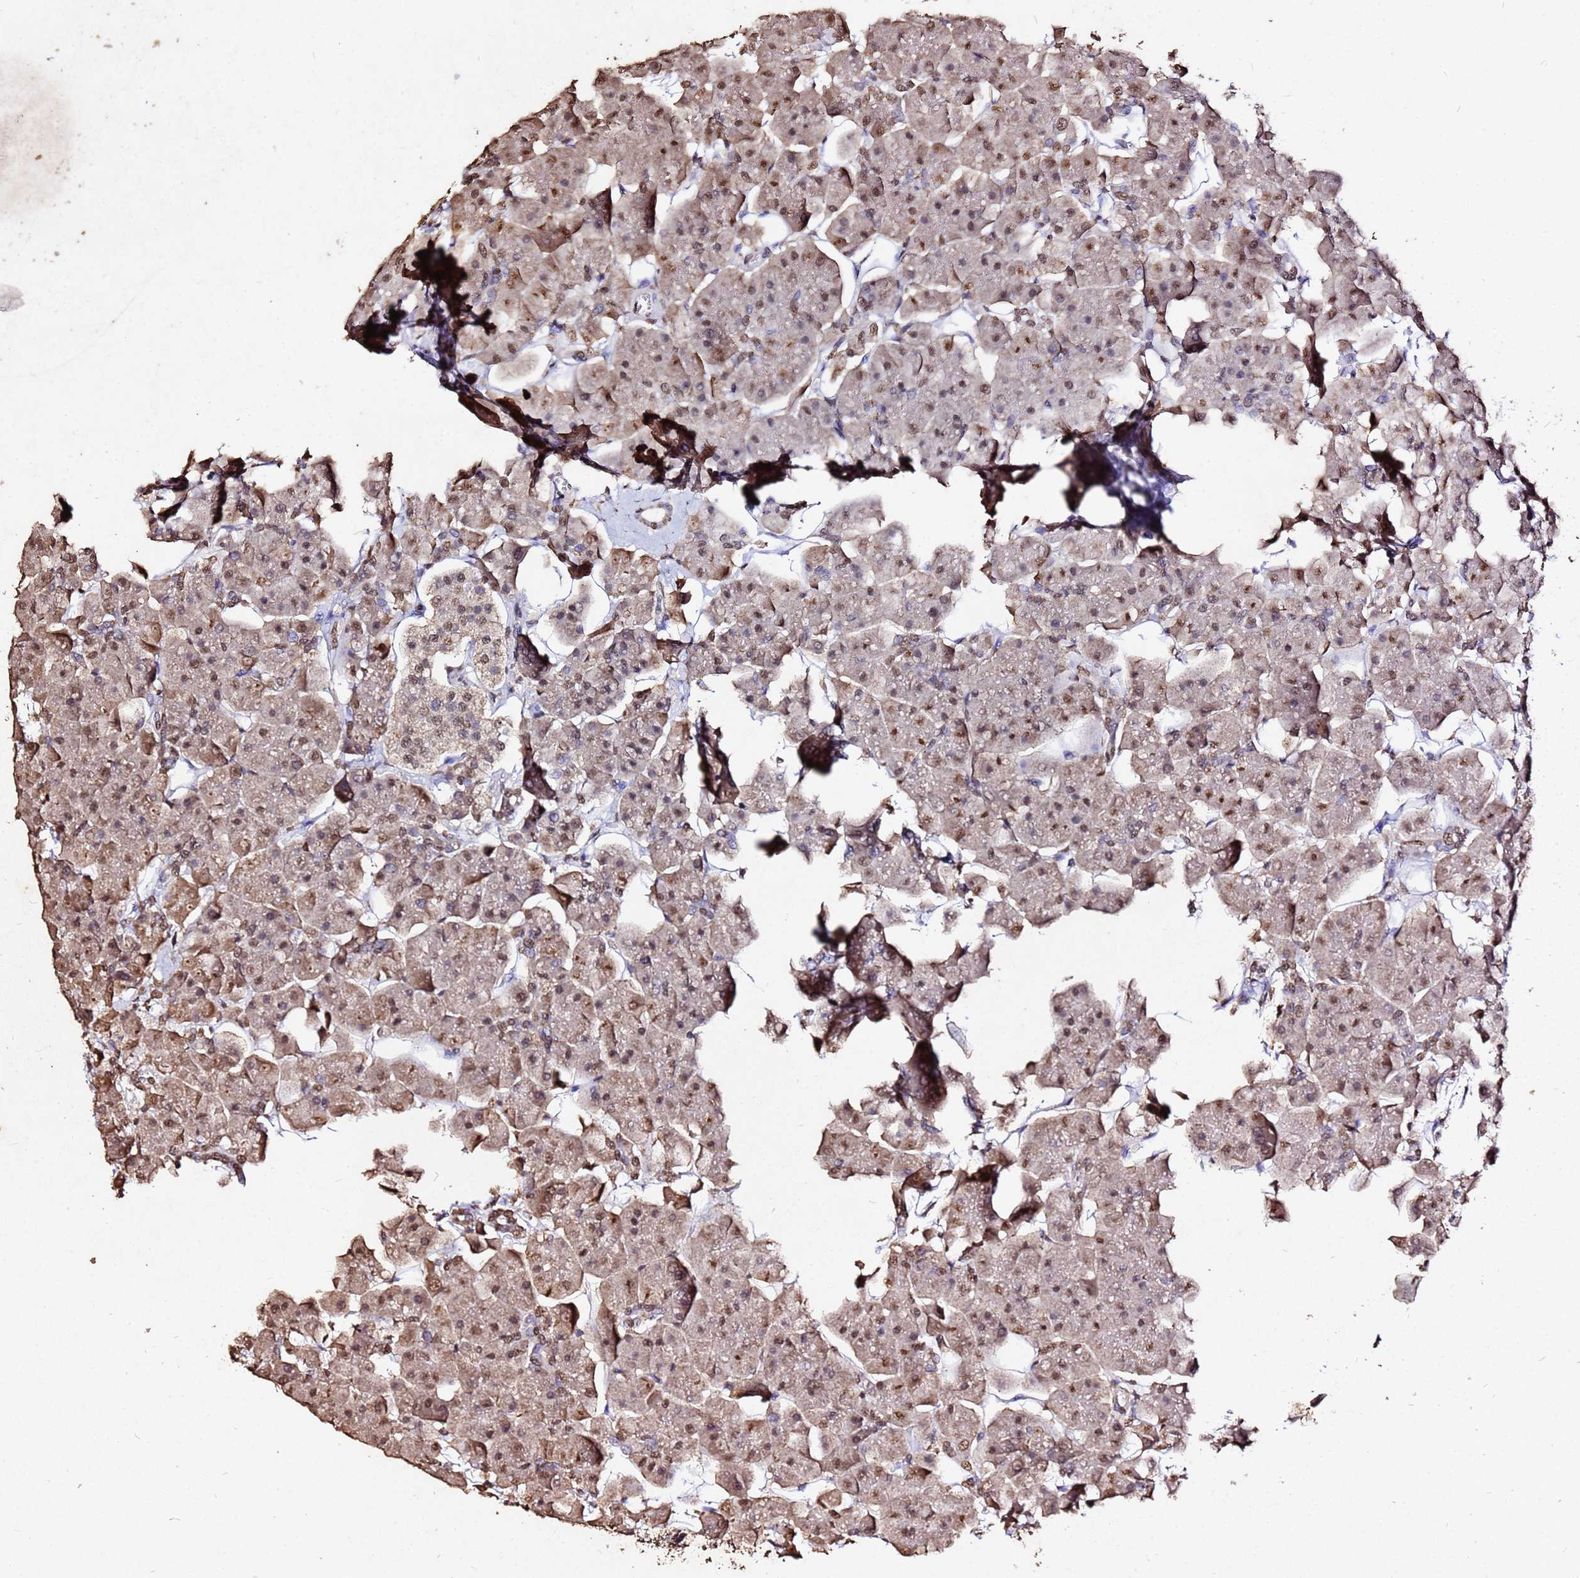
{"staining": {"intensity": "moderate", "quantity": ">75%", "location": "cytoplasmic/membranous,nuclear"}, "tissue": "pancreas", "cell_type": "Exocrine glandular cells", "image_type": "normal", "snomed": [{"axis": "morphology", "description": "Normal tissue, NOS"}, {"axis": "topography", "description": "Pancreas"}], "caption": "Exocrine glandular cells demonstrate medium levels of moderate cytoplasmic/membranous,nuclear expression in about >75% of cells in unremarkable human pancreas.", "gene": "MYOCD", "patient": {"sex": "male", "age": 66}}